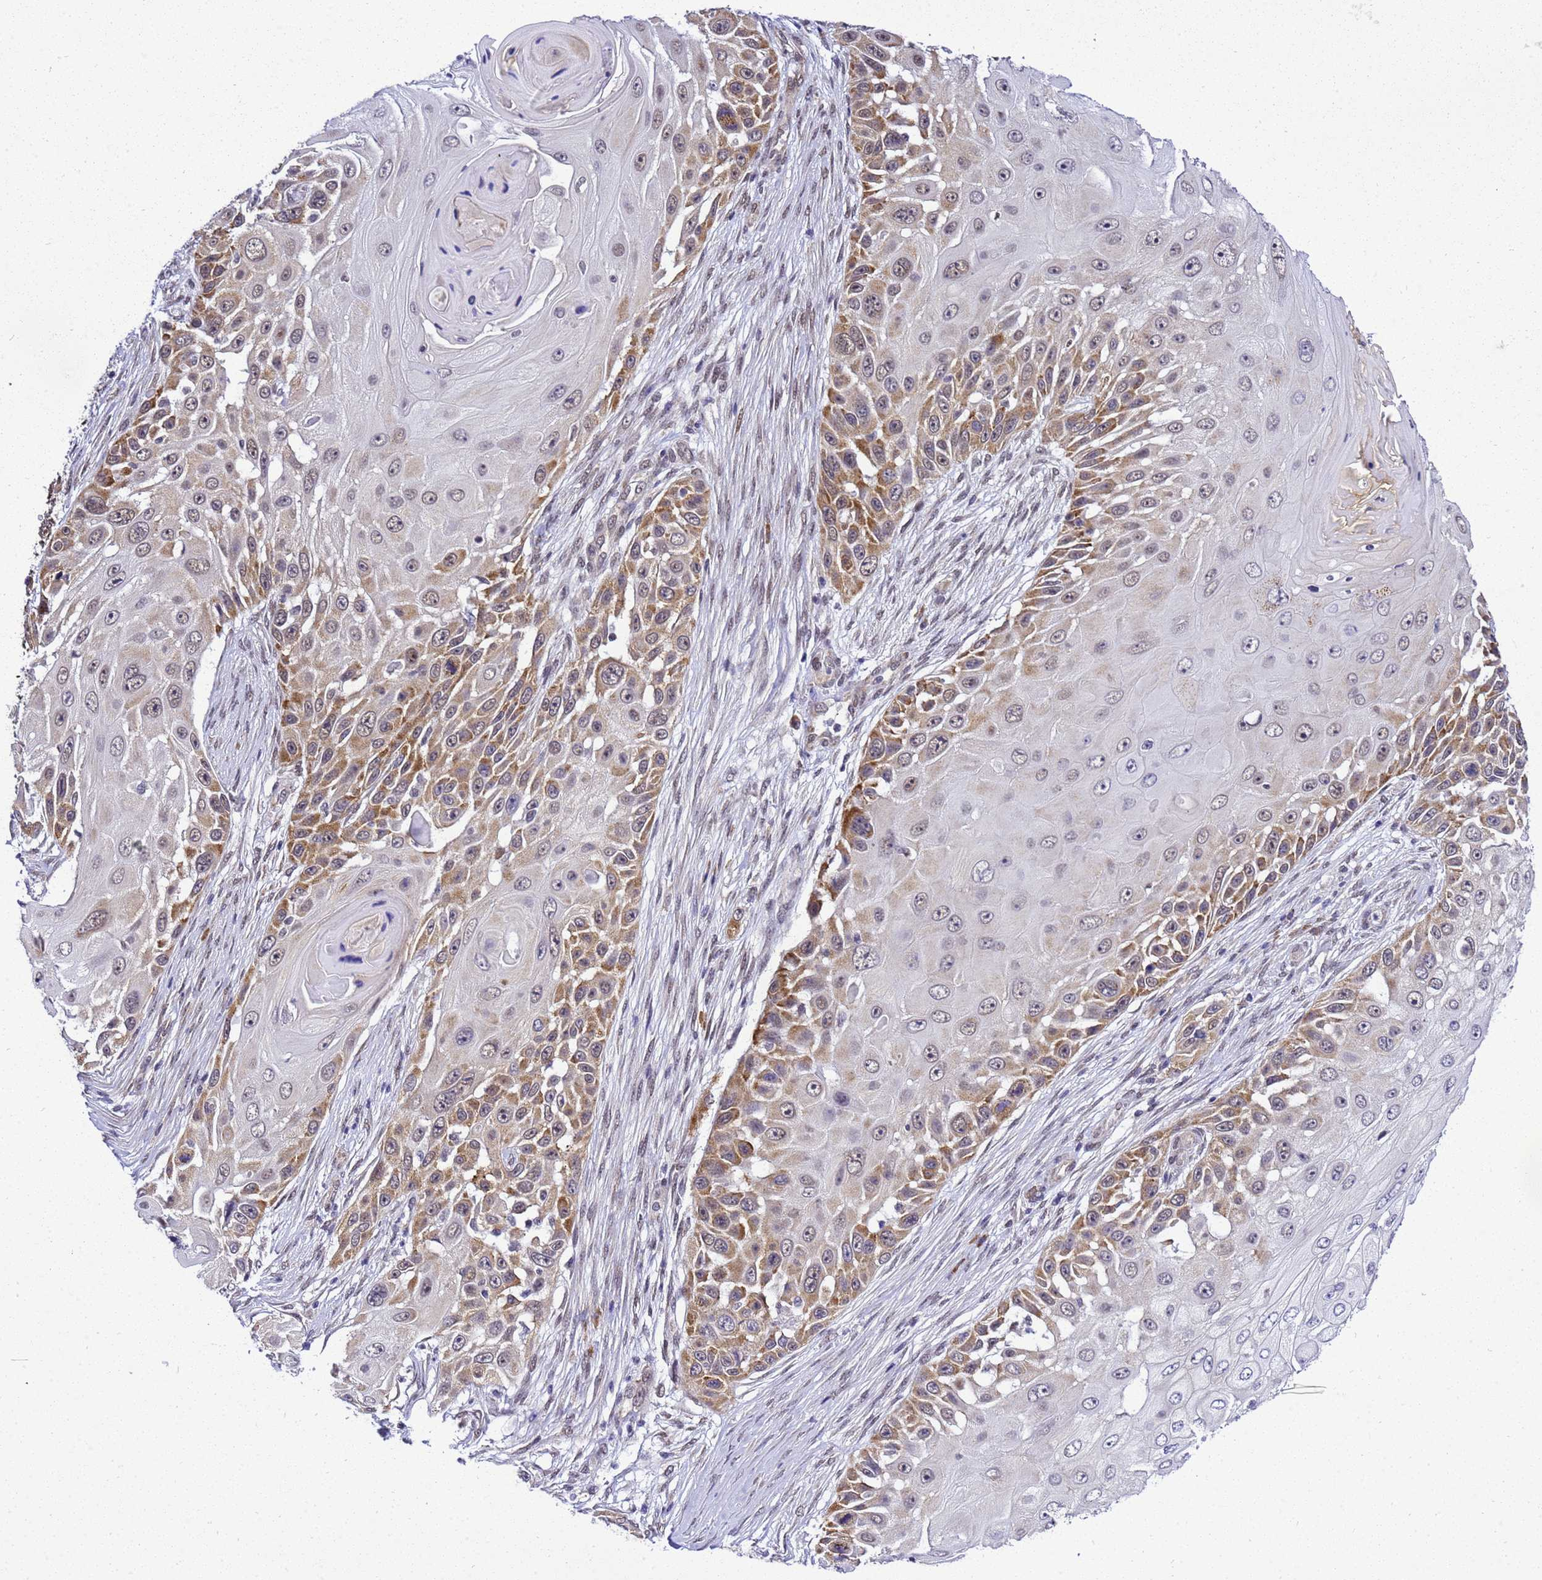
{"staining": {"intensity": "moderate", "quantity": "25%-75%", "location": "cytoplasmic/membranous"}, "tissue": "skin cancer", "cell_type": "Tumor cells", "image_type": "cancer", "snomed": [{"axis": "morphology", "description": "Squamous cell carcinoma, NOS"}, {"axis": "topography", "description": "Skin"}], "caption": "IHC (DAB (3,3'-diaminobenzidine)) staining of human skin cancer shows moderate cytoplasmic/membranous protein positivity in about 25%-75% of tumor cells. Using DAB (brown) and hematoxylin (blue) stains, captured at high magnification using brightfield microscopy.", "gene": "SMN1", "patient": {"sex": "female", "age": 44}}